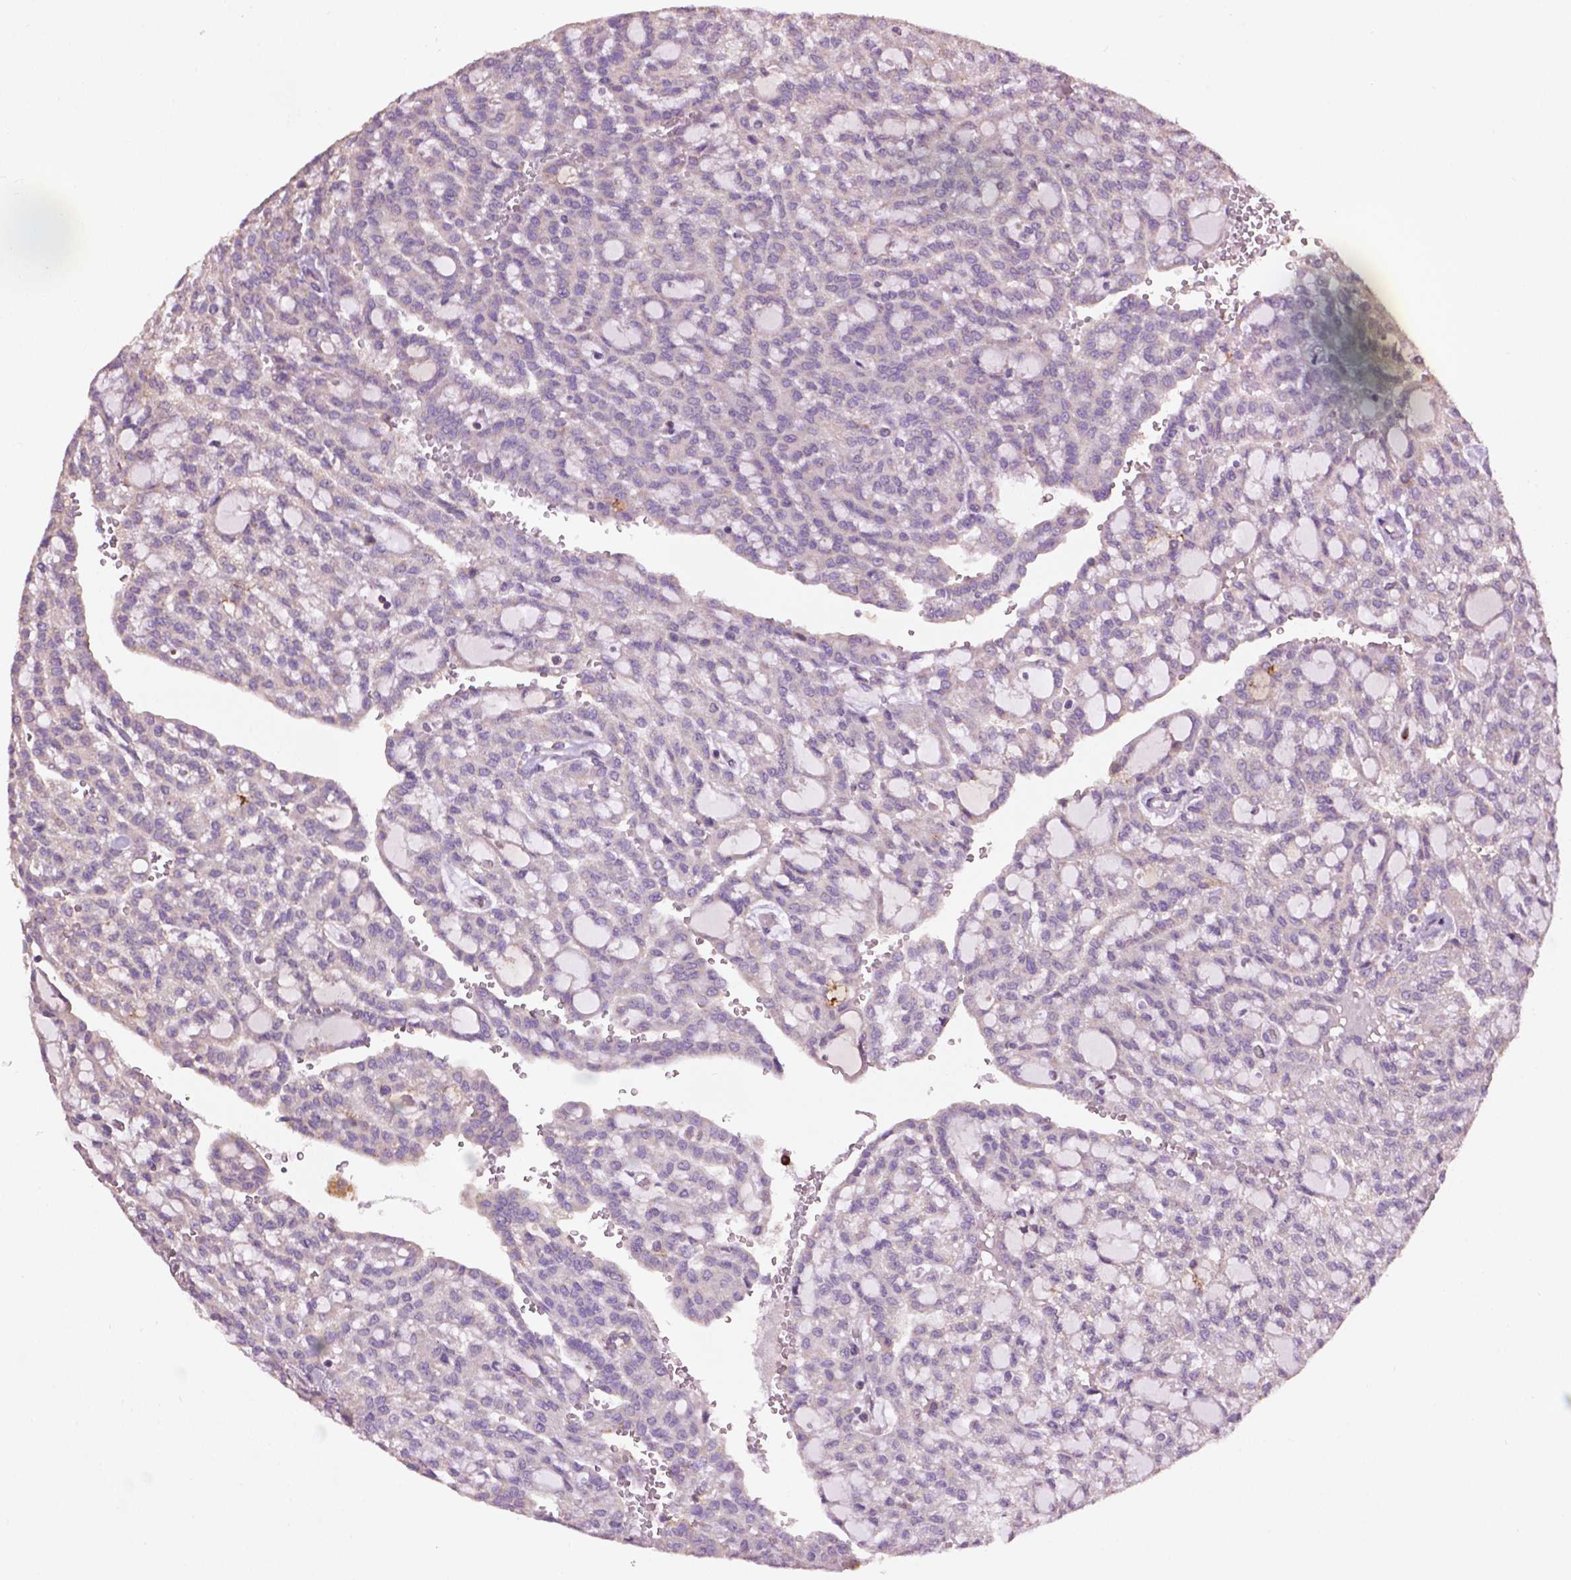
{"staining": {"intensity": "negative", "quantity": "none", "location": "none"}, "tissue": "renal cancer", "cell_type": "Tumor cells", "image_type": "cancer", "snomed": [{"axis": "morphology", "description": "Adenocarcinoma, NOS"}, {"axis": "topography", "description": "Kidney"}], "caption": "High magnification brightfield microscopy of renal cancer stained with DAB (brown) and counterstained with hematoxylin (blue): tumor cells show no significant expression. The staining is performed using DAB (3,3'-diaminobenzidine) brown chromogen with nuclei counter-stained in using hematoxylin.", "gene": "LRRC3C", "patient": {"sex": "male", "age": 63}}